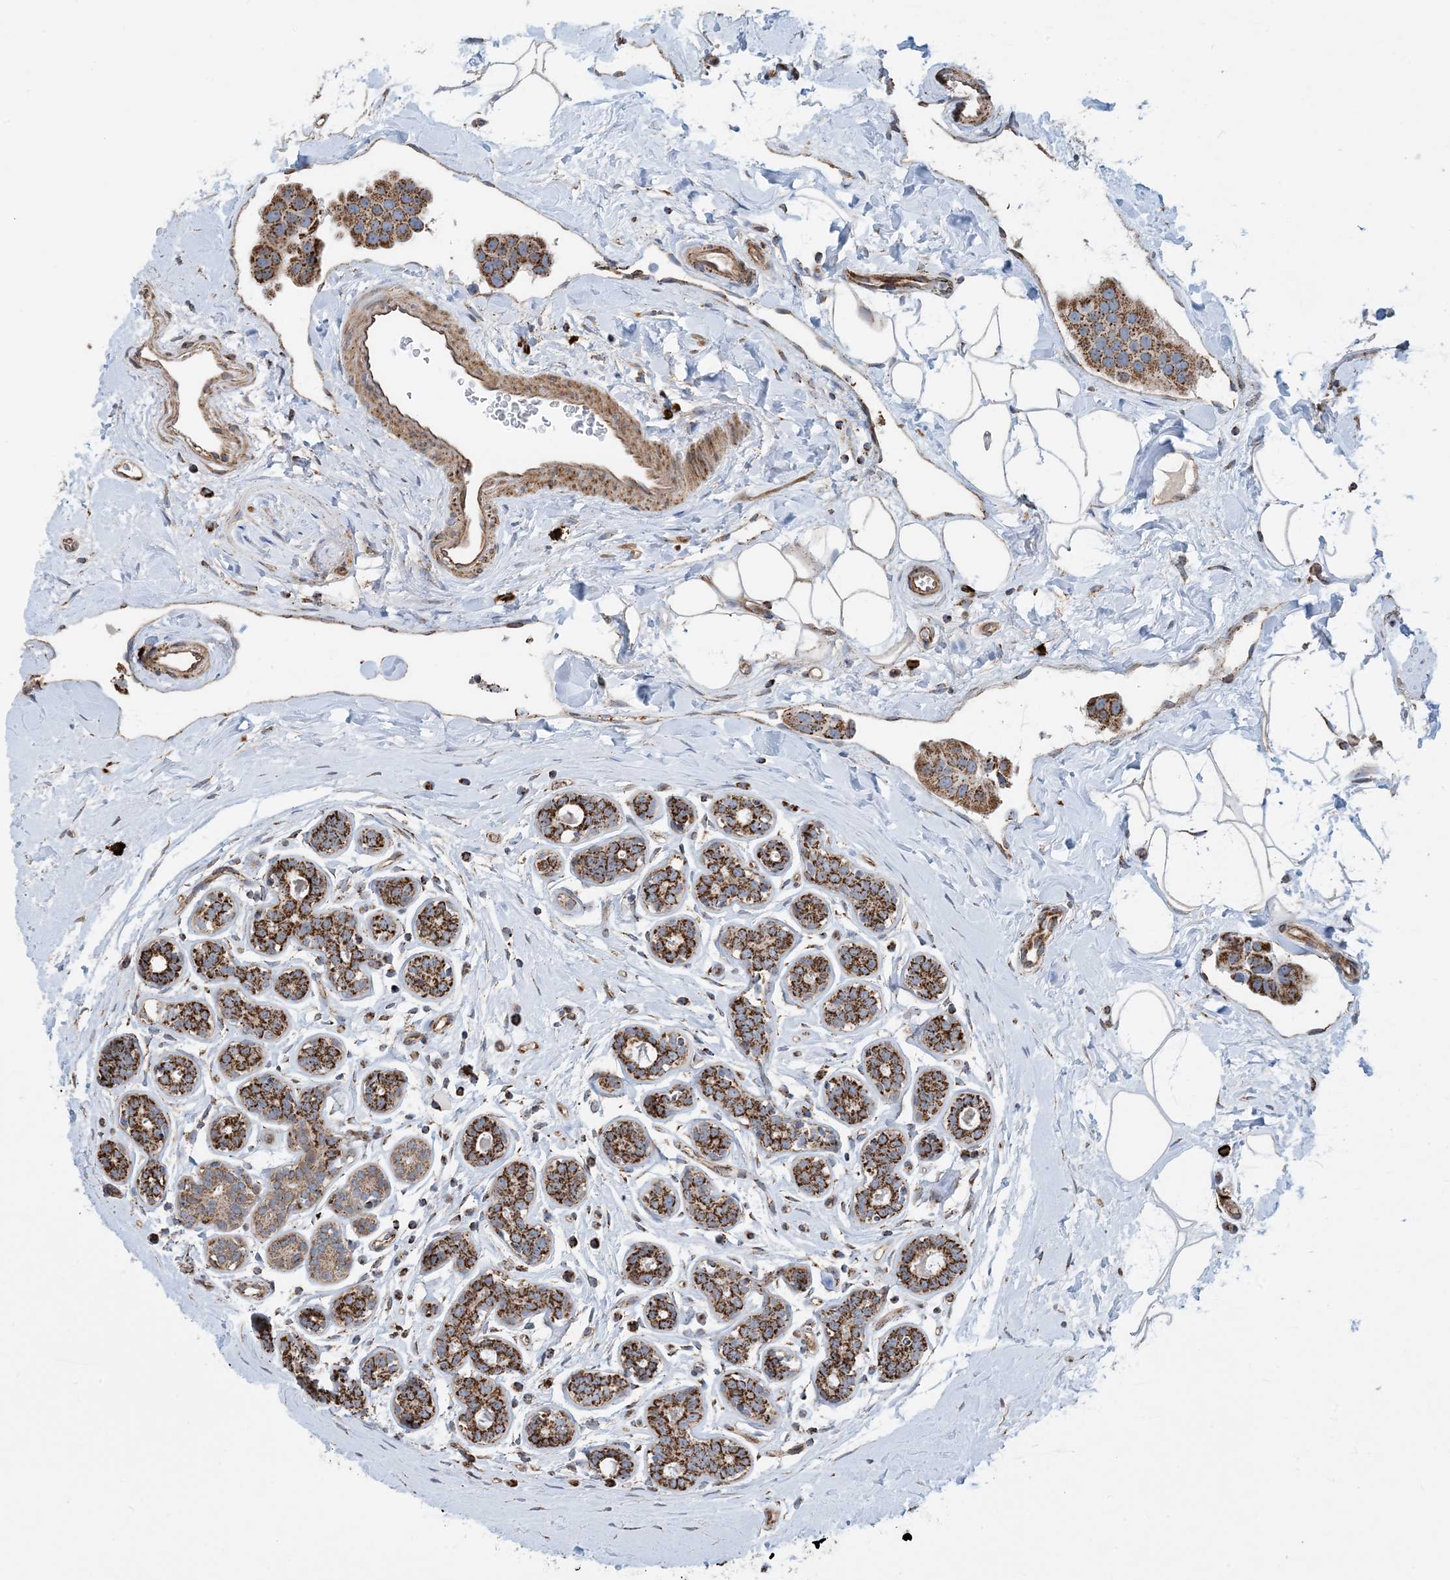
{"staining": {"intensity": "moderate", "quantity": ">75%", "location": "cytoplasmic/membranous"}, "tissue": "breast cancer", "cell_type": "Tumor cells", "image_type": "cancer", "snomed": [{"axis": "morphology", "description": "Normal tissue, NOS"}, {"axis": "morphology", "description": "Duct carcinoma"}, {"axis": "topography", "description": "Breast"}], "caption": "Immunohistochemistry (IHC) photomicrograph of breast intraductal carcinoma stained for a protein (brown), which demonstrates medium levels of moderate cytoplasmic/membranous expression in approximately >75% of tumor cells.", "gene": "PCDHGA1", "patient": {"sex": "female", "age": 39}}